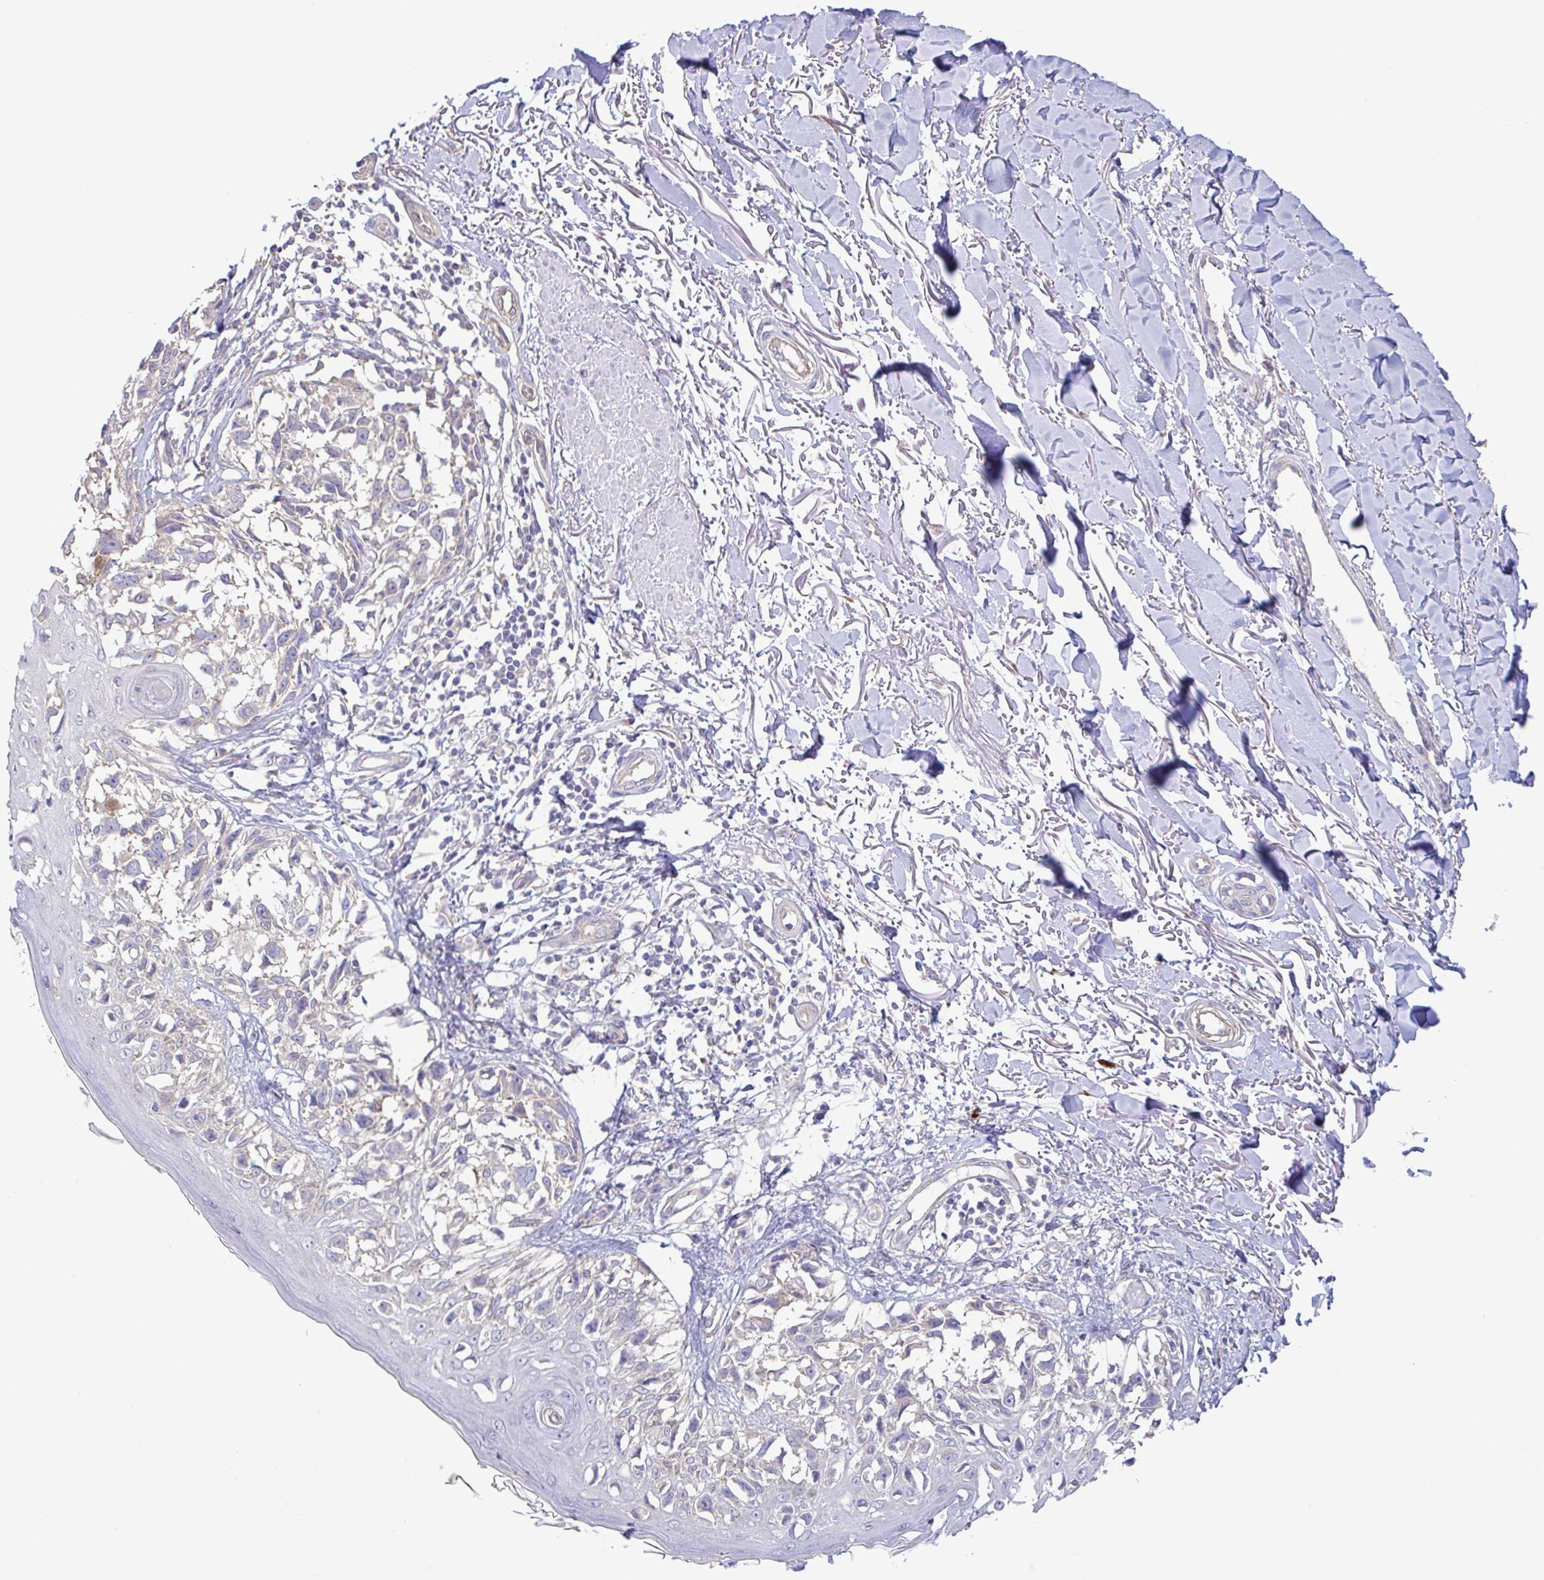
{"staining": {"intensity": "negative", "quantity": "none", "location": "none"}, "tissue": "melanoma", "cell_type": "Tumor cells", "image_type": "cancer", "snomed": [{"axis": "morphology", "description": "Malignant melanoma, NOS"}, {"axis": "topography", "description": "Skin"}], "caption": "Tumor cells show no significant protein expression in melanoma.", "gene": "PLCD4", "patient": {"sex": "male", "age": 73}}